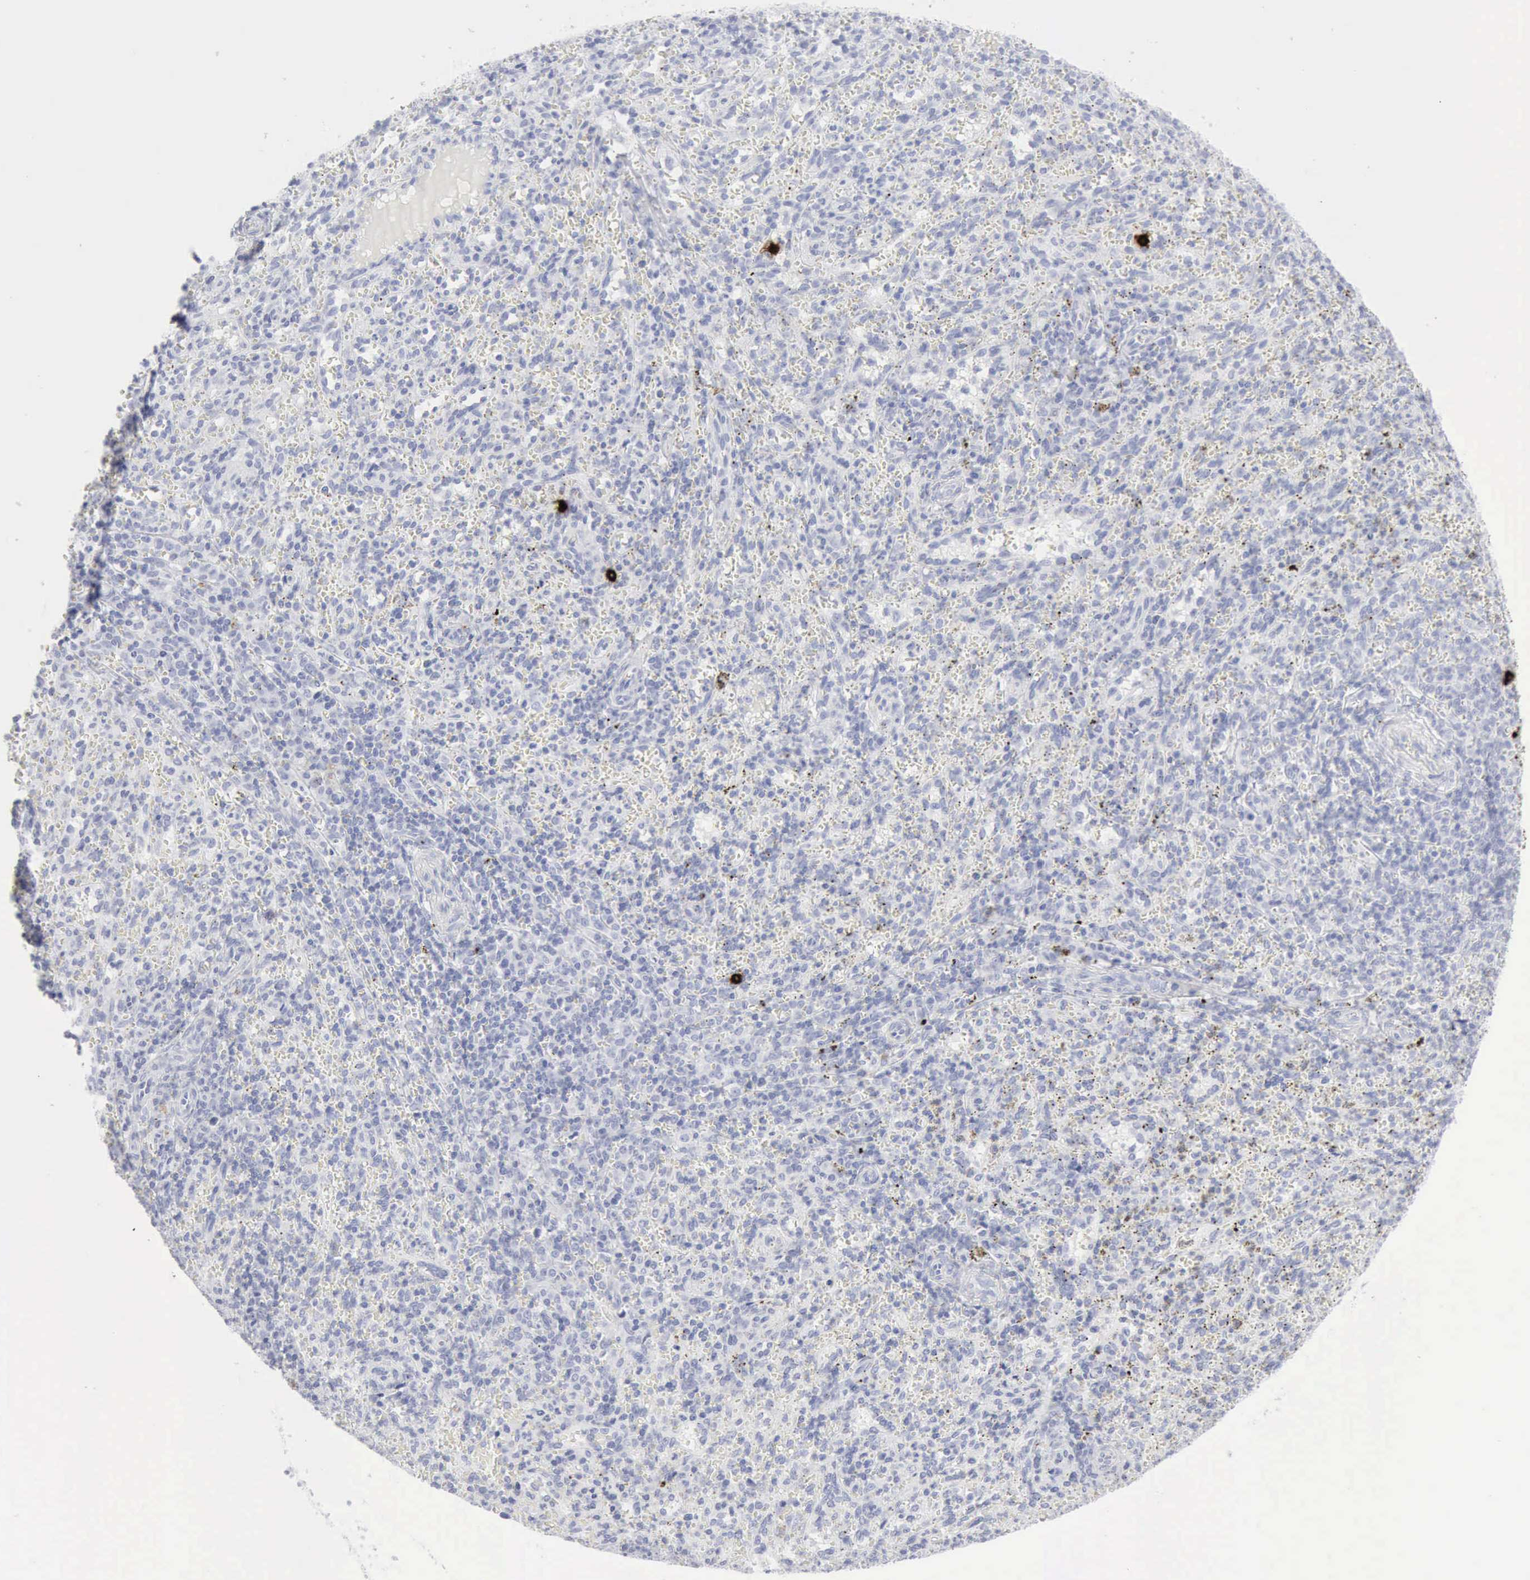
{"staining": {"intensity": "negative", "quantity": "none", "location": "none"}, "tissue": "spleen", "cell_type": "Cells in red pulp", "image_type": "normal", "snomed": [{"axis": "morphology", "description": "Normal tissue, NOS"}, {"axis": "topography", "description": "Spleen"}], "caption": "This is an immunohistochemistry photomicrograph of normal human spleen. There is no expression in cells in red pulp.", "gene": "CMA1", "patient": {"sex": "female", "age": 10}}